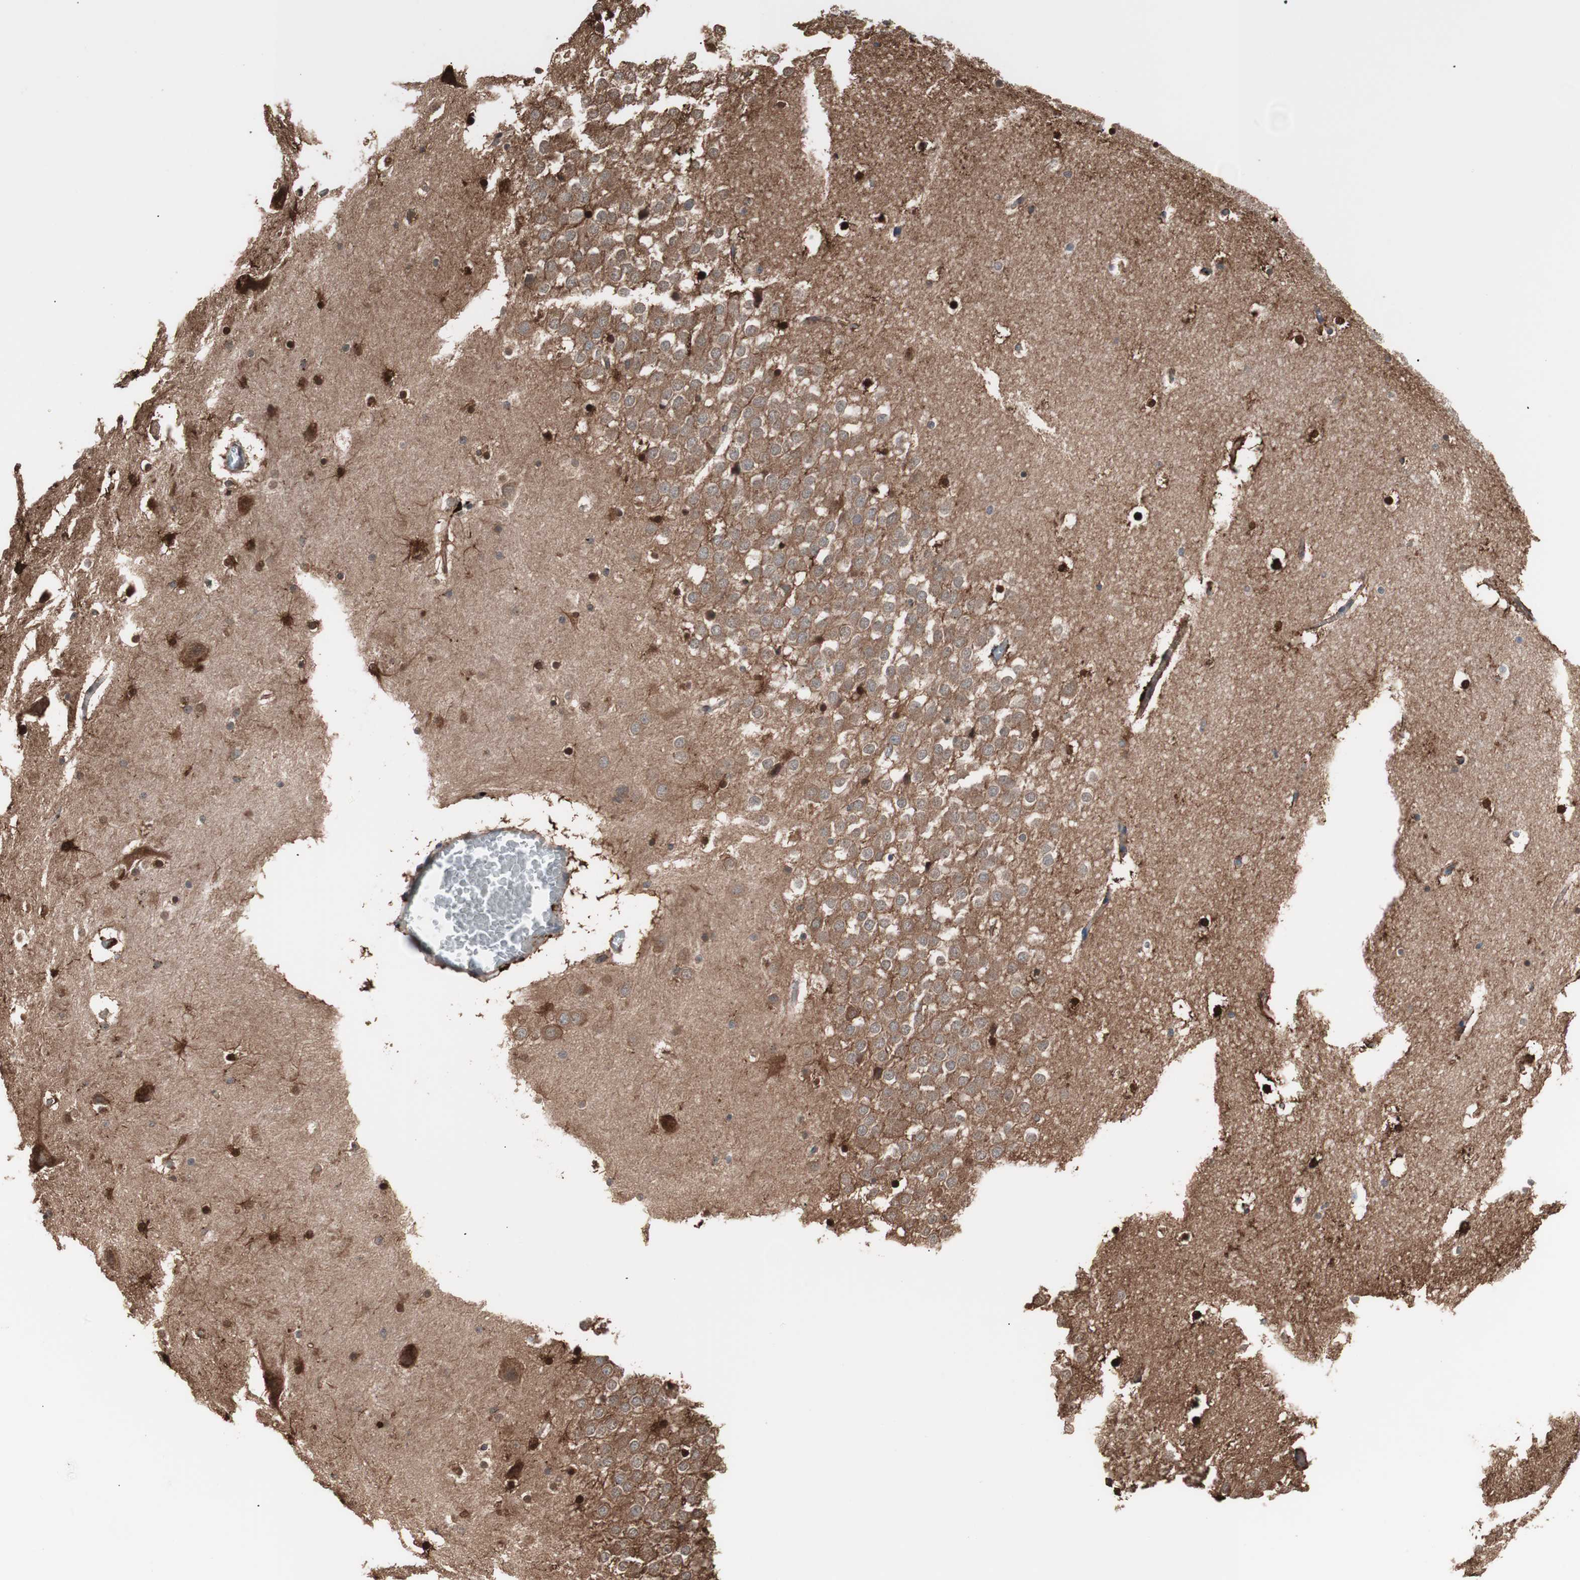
{"staining": {"intensity": "strong", "quantity": "25%-75%", "location": "cytoplasmic/membranous,nuclear"}, "tissue": "hippocampus", "cell_type": "Glial cells", "image_type": "normal", "snomed": [{"axis": "morphology", "description": "Normal tissue, NOS"}, {"axis": "topography", "description": "Hippocampus"}], "caption": "The histopathology image exhibits staining of unremarkable hippocampus, revealing strong cytoplasmic/membranous,nuclear protein expression (brown color) within glial cells. (Stains: DAB in brown, nuclei in blue, Microscopy: brightfield microscopy at high magnification).", "gene": "CCT3", "patient": {"sex": "male", "age": 45}}